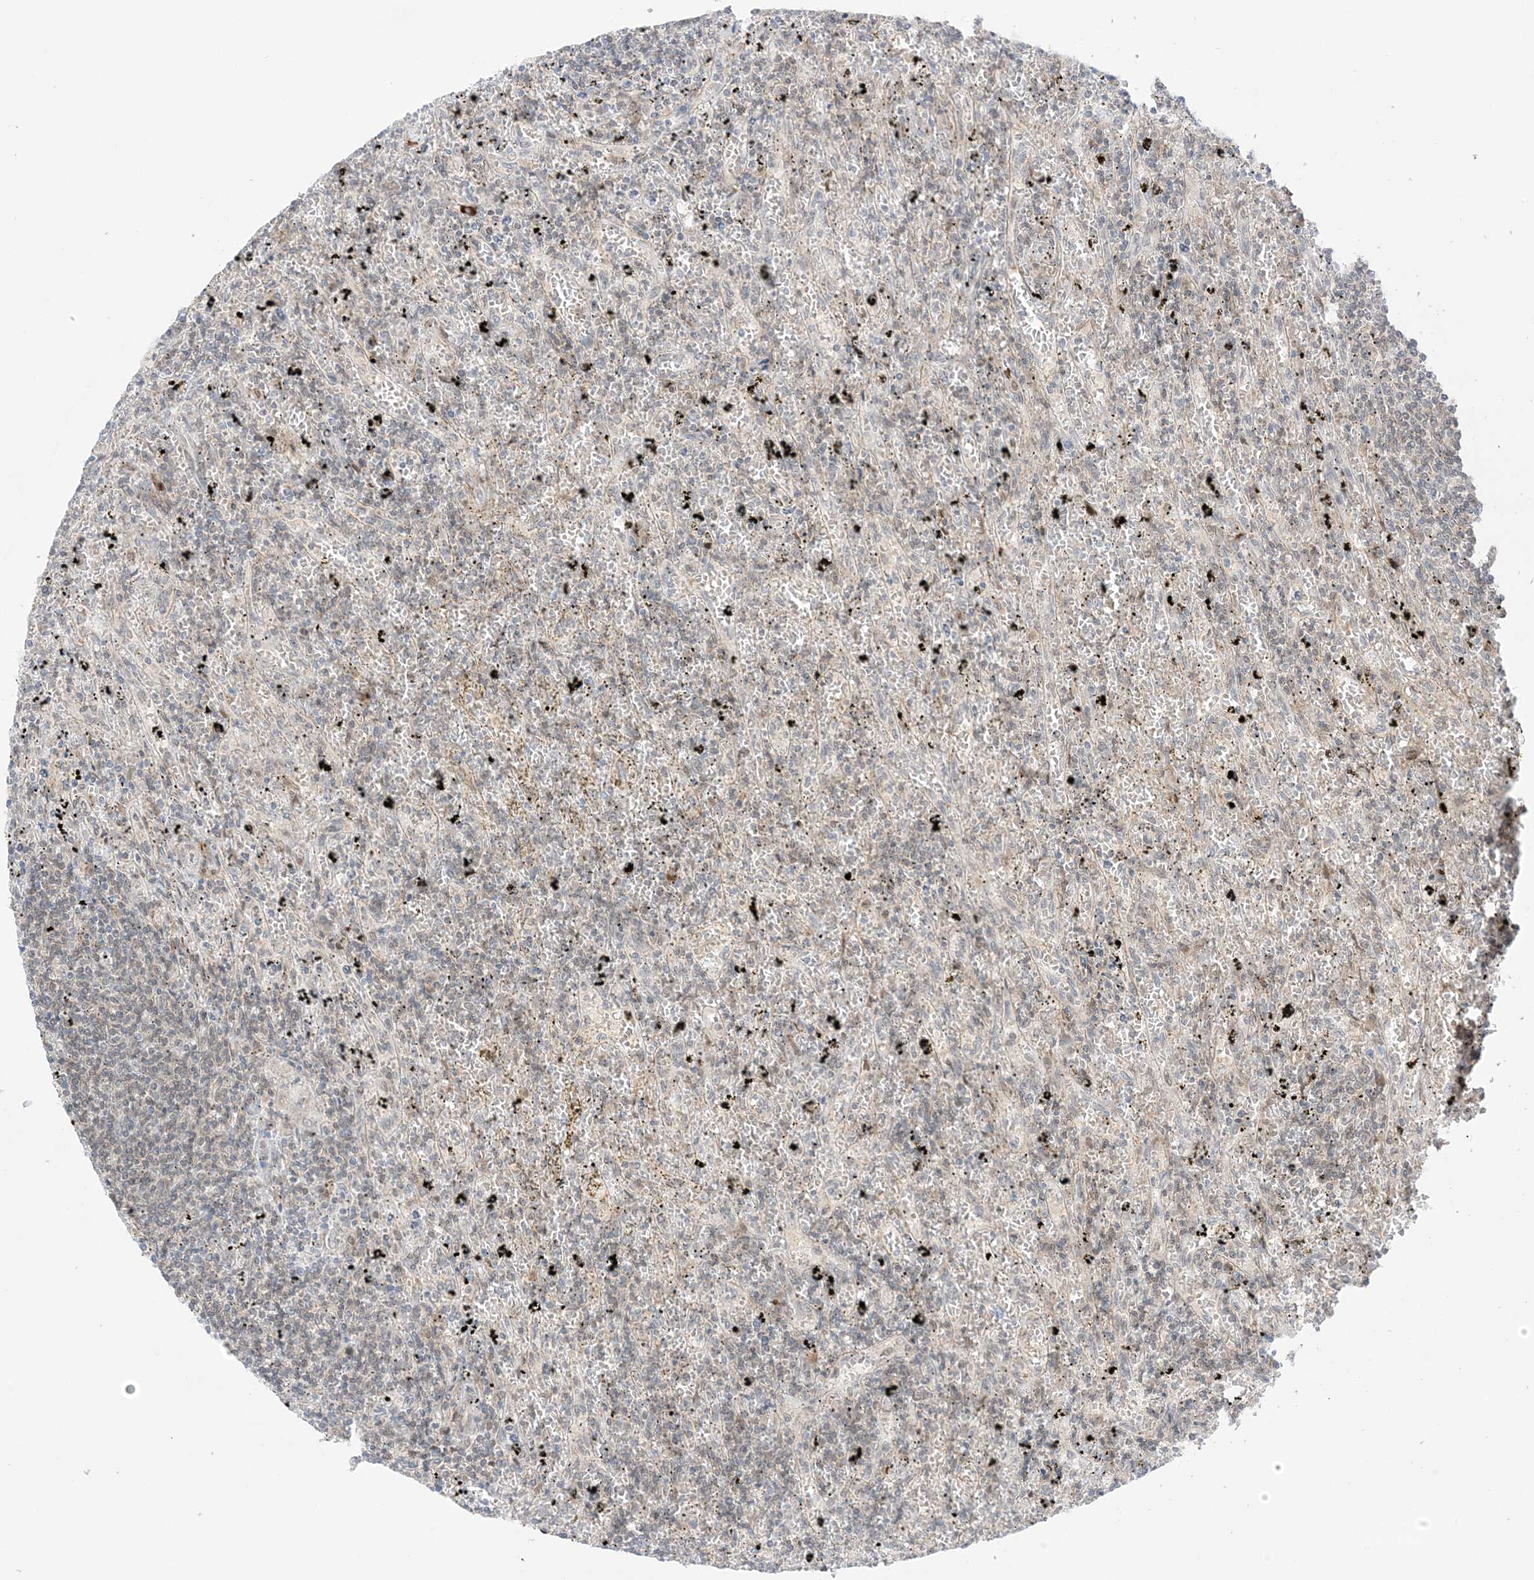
{"staining": {"intensity": "weak", "quantity": "<25%", "location": "cytoplasmic/membranous"}, "tissue": "lymphoma", "cell_type": "Tumor cells", "image_type": "cancer", "snomed": [{"axis": "morphology", "description": "Malignant lymphoma, non-Hodgkin's type, Low grade"}, {"axis": "topography", "description": "Spleen"}], "caption": "The photomicrograph displays no staining of tumor cells in lymphoma.", "gene": "UBE2E2", "patient": {"sex": "male", "age": 76}}